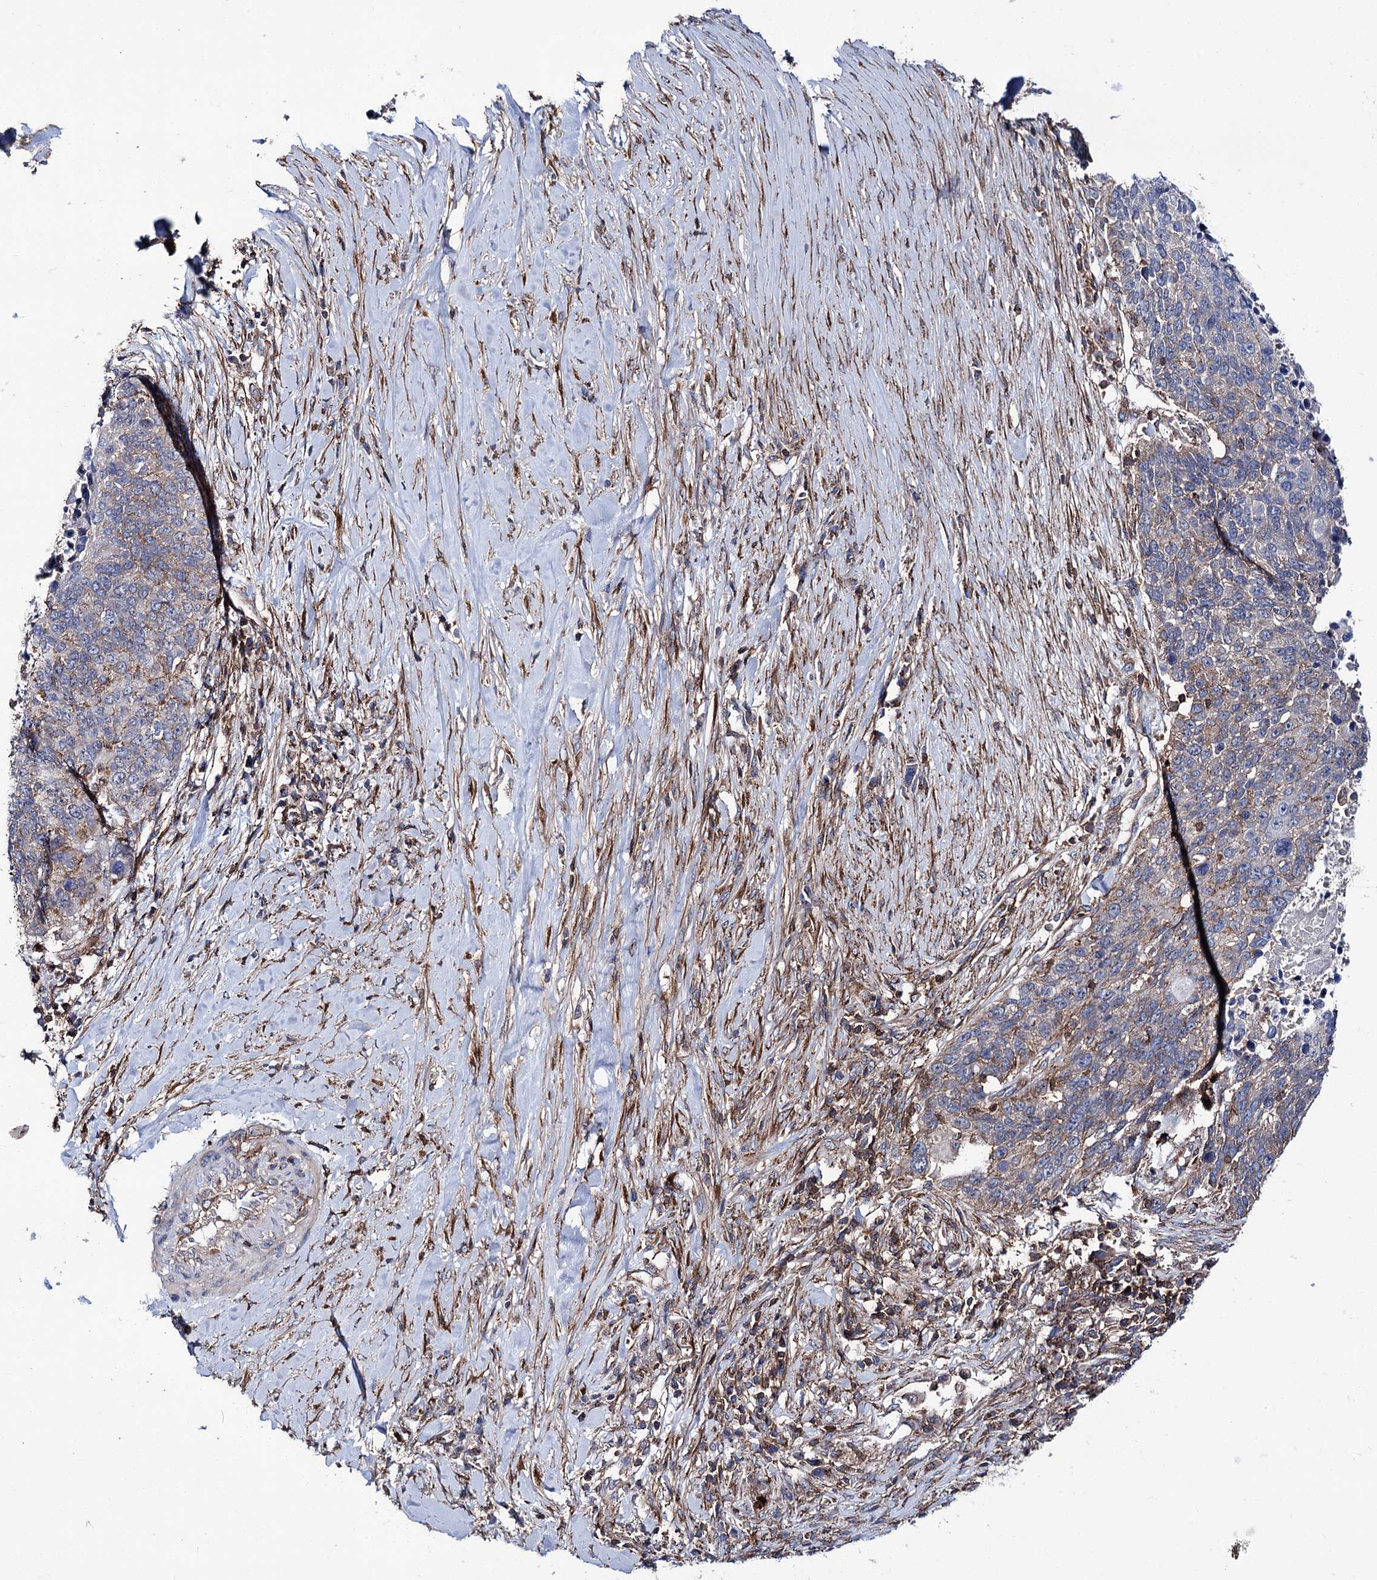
{"staining": {"intensity": "negative", "quantity": "none", "location": "none"}, "tissue": "lung cancer", "cell_type": "Tumor cells", "image_type": "cancer", "snomed": [{"axis": "morphology", "description": "Normal tissue, NOS"}, {"axis": "morphology", "description": "Squamous cell carcinoma, NOS"}, {"axis": "topography", "description": "Lymph node"}, {"axis": "topography", "description": "Lung"}], "caption": "Immunohistochemistry photomicrograph of neoplastic tissue: human squamous cell carcinoma (lung) stained with DAB (3,3'-diaminobenzidine) displays no significant protein positivity in tumor cells.", "gene": "DEF6", "patient": {"sex": "male", "age": 66}}